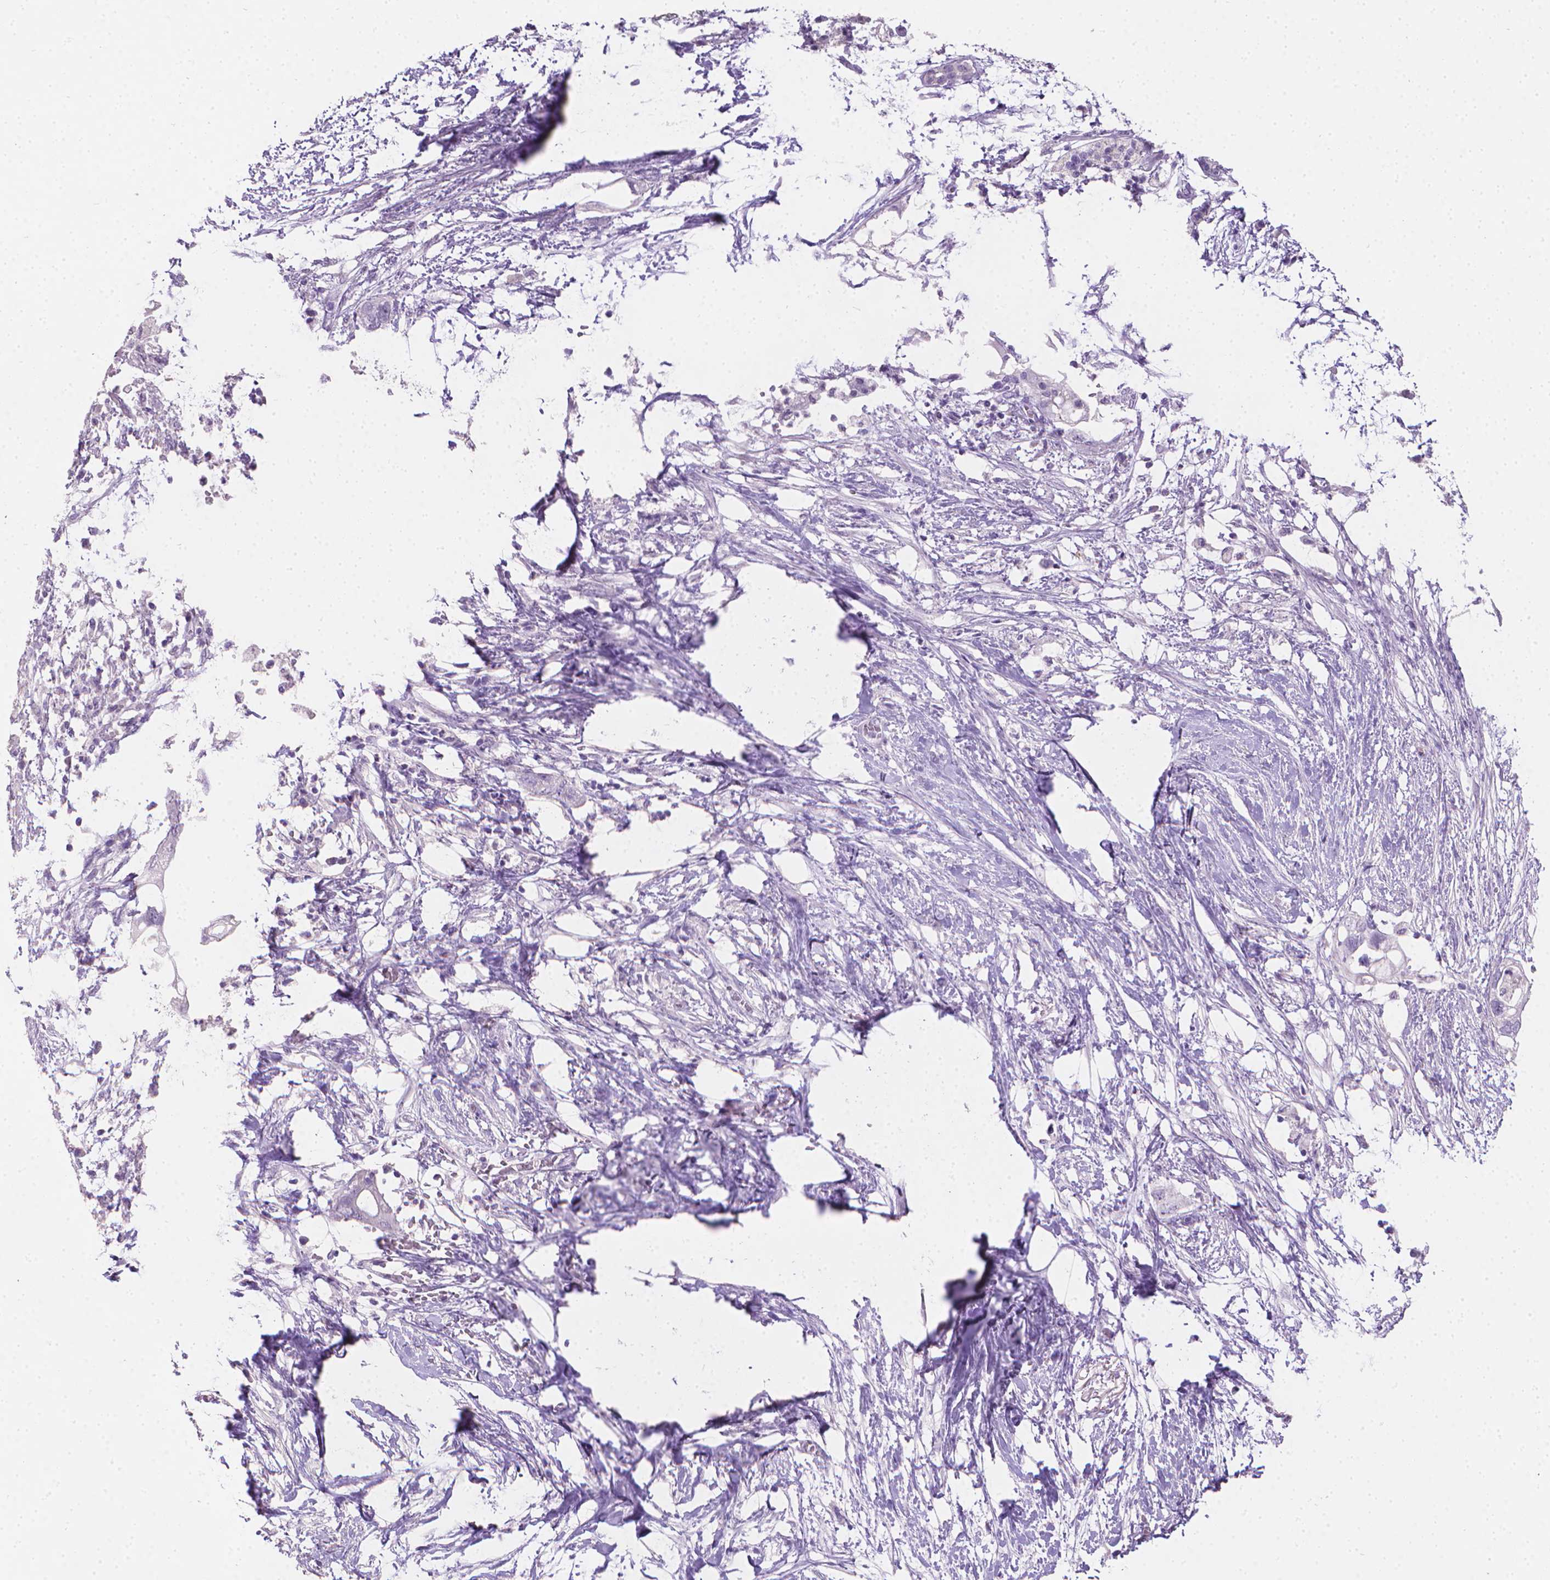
{"staining": {"intensity": "negative", "quantity": "none", "location": "none"}, "tissue": "pancreatic cancer", "cell_type": "Tumor cells", "image_type": "cancer", "snomed": [{"axis": "morphology", "description": "Adenocarcinoma, NOS"}, {"axis": "topography", "description": "Pancreas"}], "caption": "Immunohistochemistry (IHC) micrograph of neoplastic tissue: human adenocarcinoma (pancreatic) stained with DAB demonstrates no significant protein positivity in tumor cells.", "gene": "TNNI2", "patient": {"sex": "female", "age": 72}}